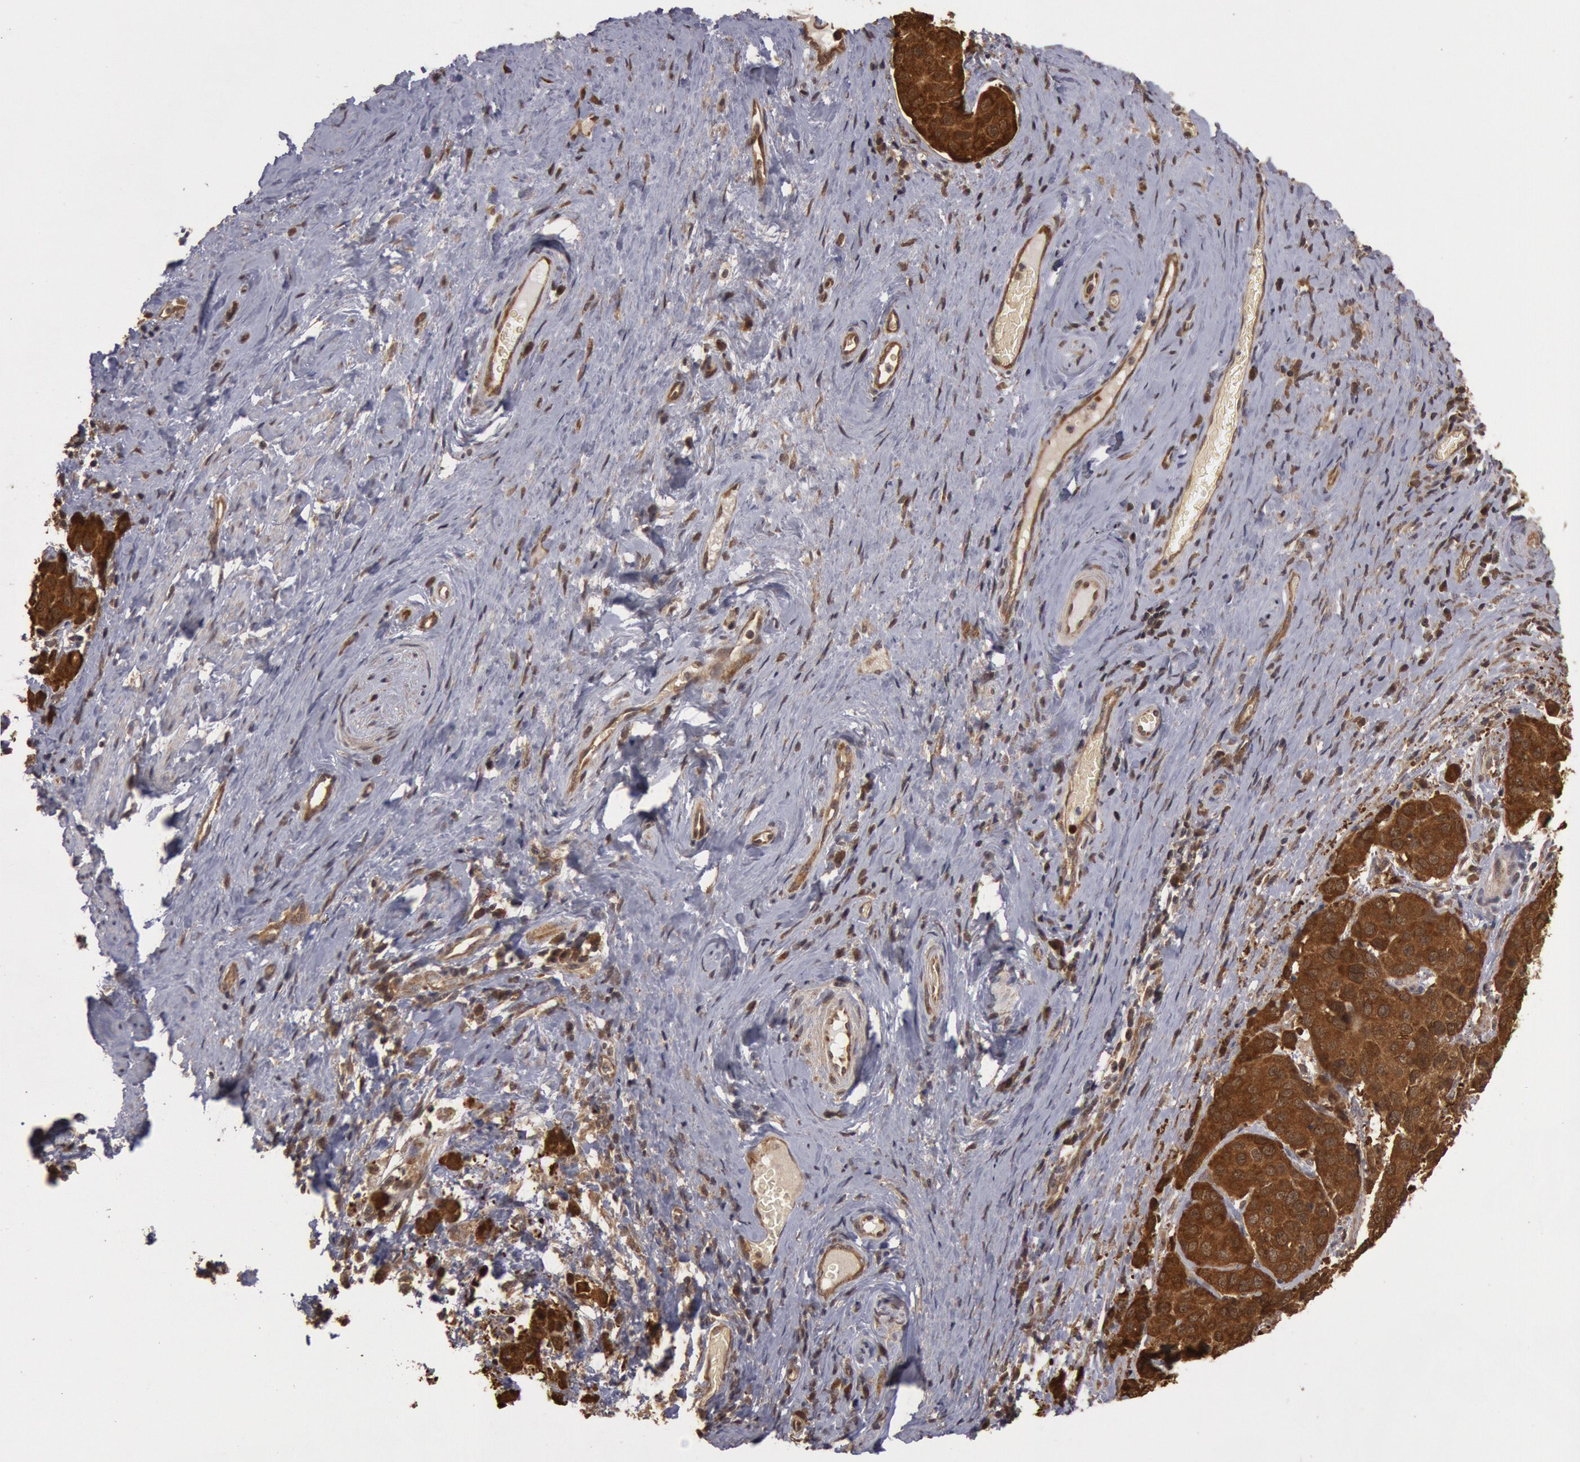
{"staining": {"intensity": "strong", "quantity": ">75%", "location": "cytoplasmic/membranous"}, "tissue": "cervical cancer", "cell_type": "Tumor cells", "image_type": "cancer", "snomed": [{"axis": "morphology", "description": "Squamous cell carcinoma, NOS"}, {"axis": "topography", "description": "Cervix"}], "caption": "A high amount of strong cytoplasmic/membranous positivity is identified in about >75% of tumor cells in cervical squamous cell carcinoma tissue.", "gene": "USP14", "patient": {"sex": "female", "age": 54}}